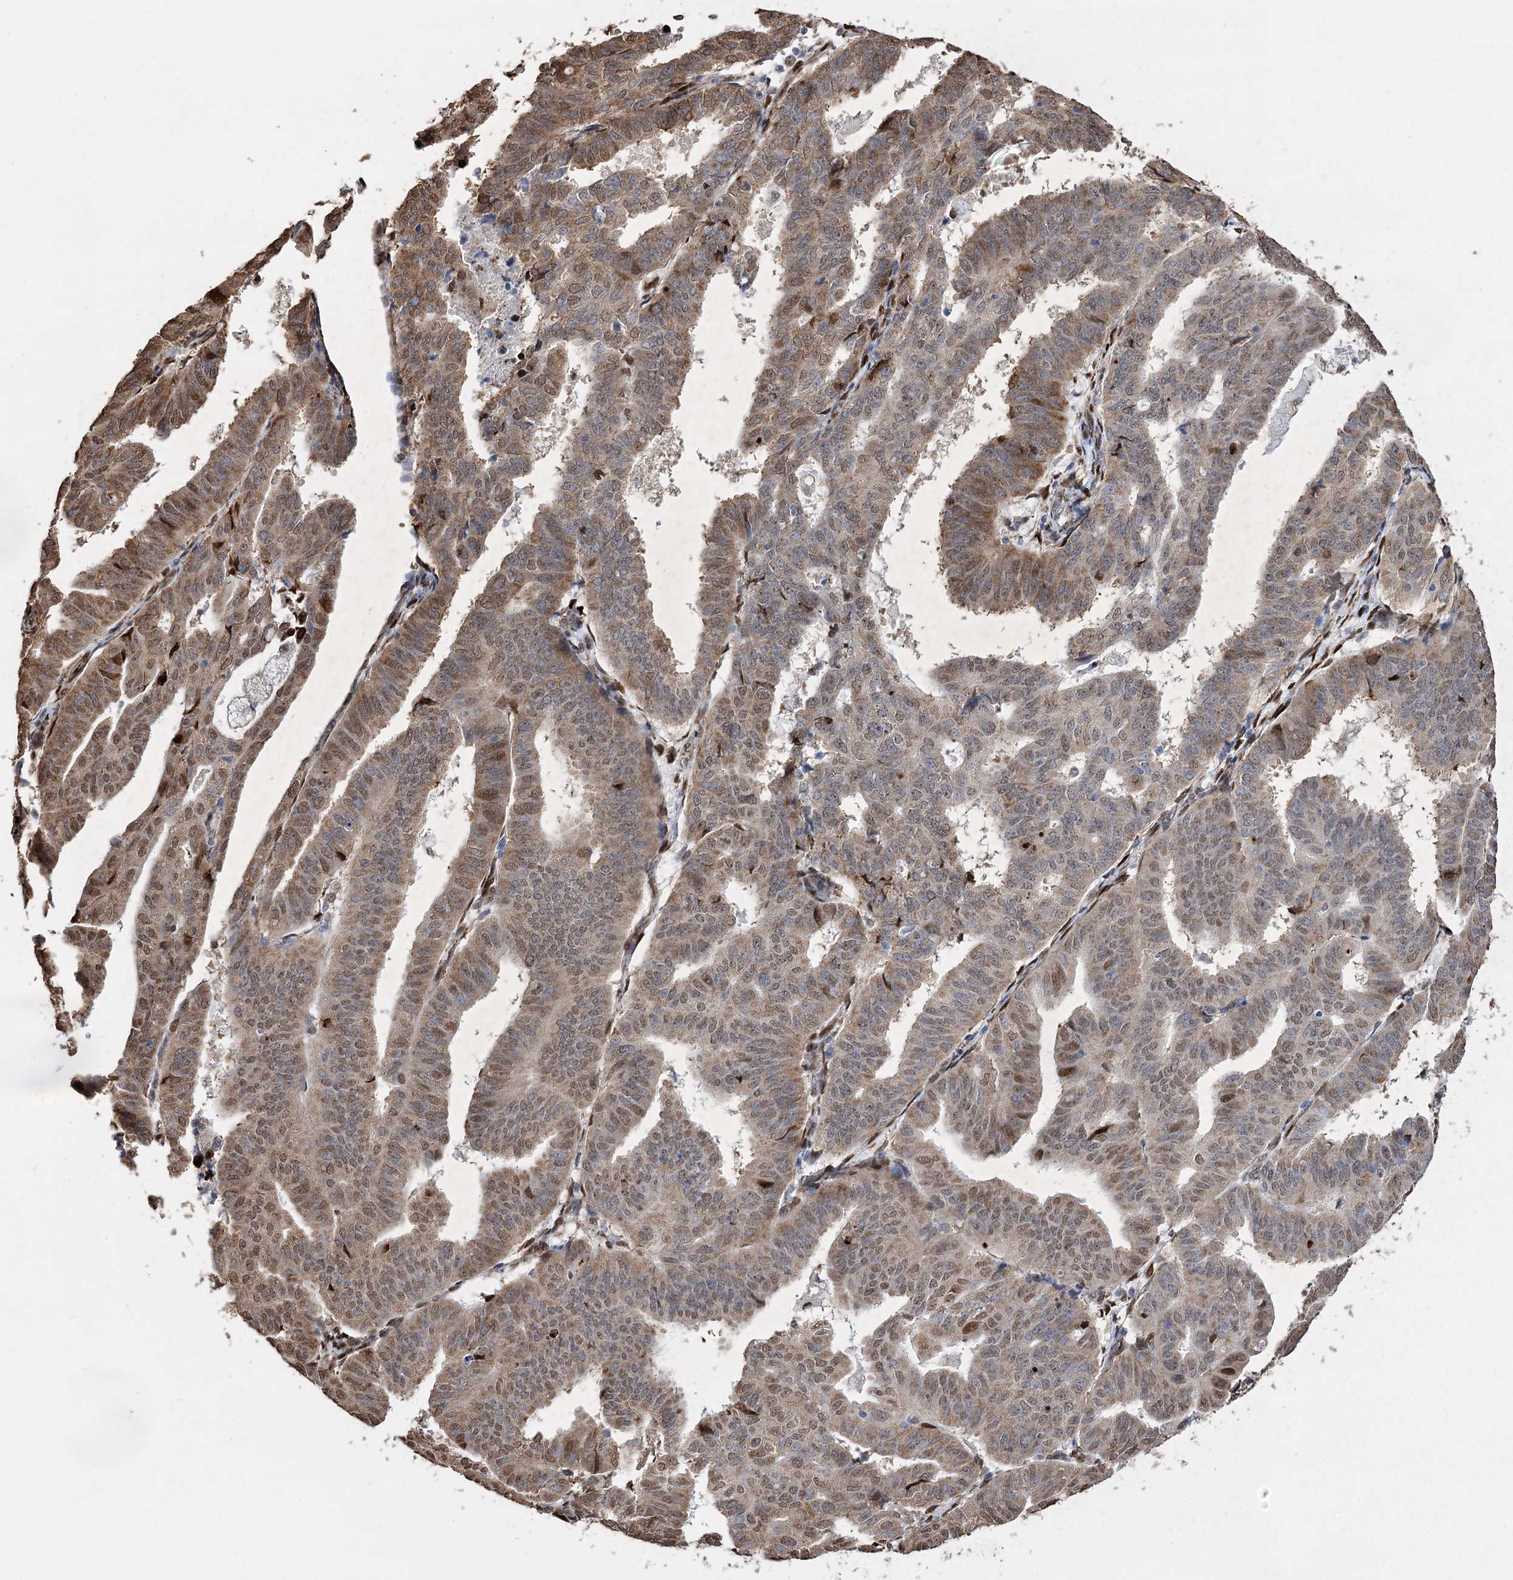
{"staining": {"intensity": "moderate", "quantity": ">75%", "location": "cytoplasmic/membranous,nuclear"}, "tissue": "endometrial cancer", "cell_type": "Tumor cells", "image_type": "cancer", "snomed": [{"axis": "morphology", "description": "Adenocarcinoma, NOS"}, {"axis": "topography", "description": "Uterus"}], "caption": "DAB immunohistochemical staining of endometrial cancer (adenocarcinoma) shows moderate cytoplasmic/membranous and nuclear protein positivity in approximately >75% of tumor cells.", "gene": "NFU1", "patient": {"sex": "female", "age": 77}}